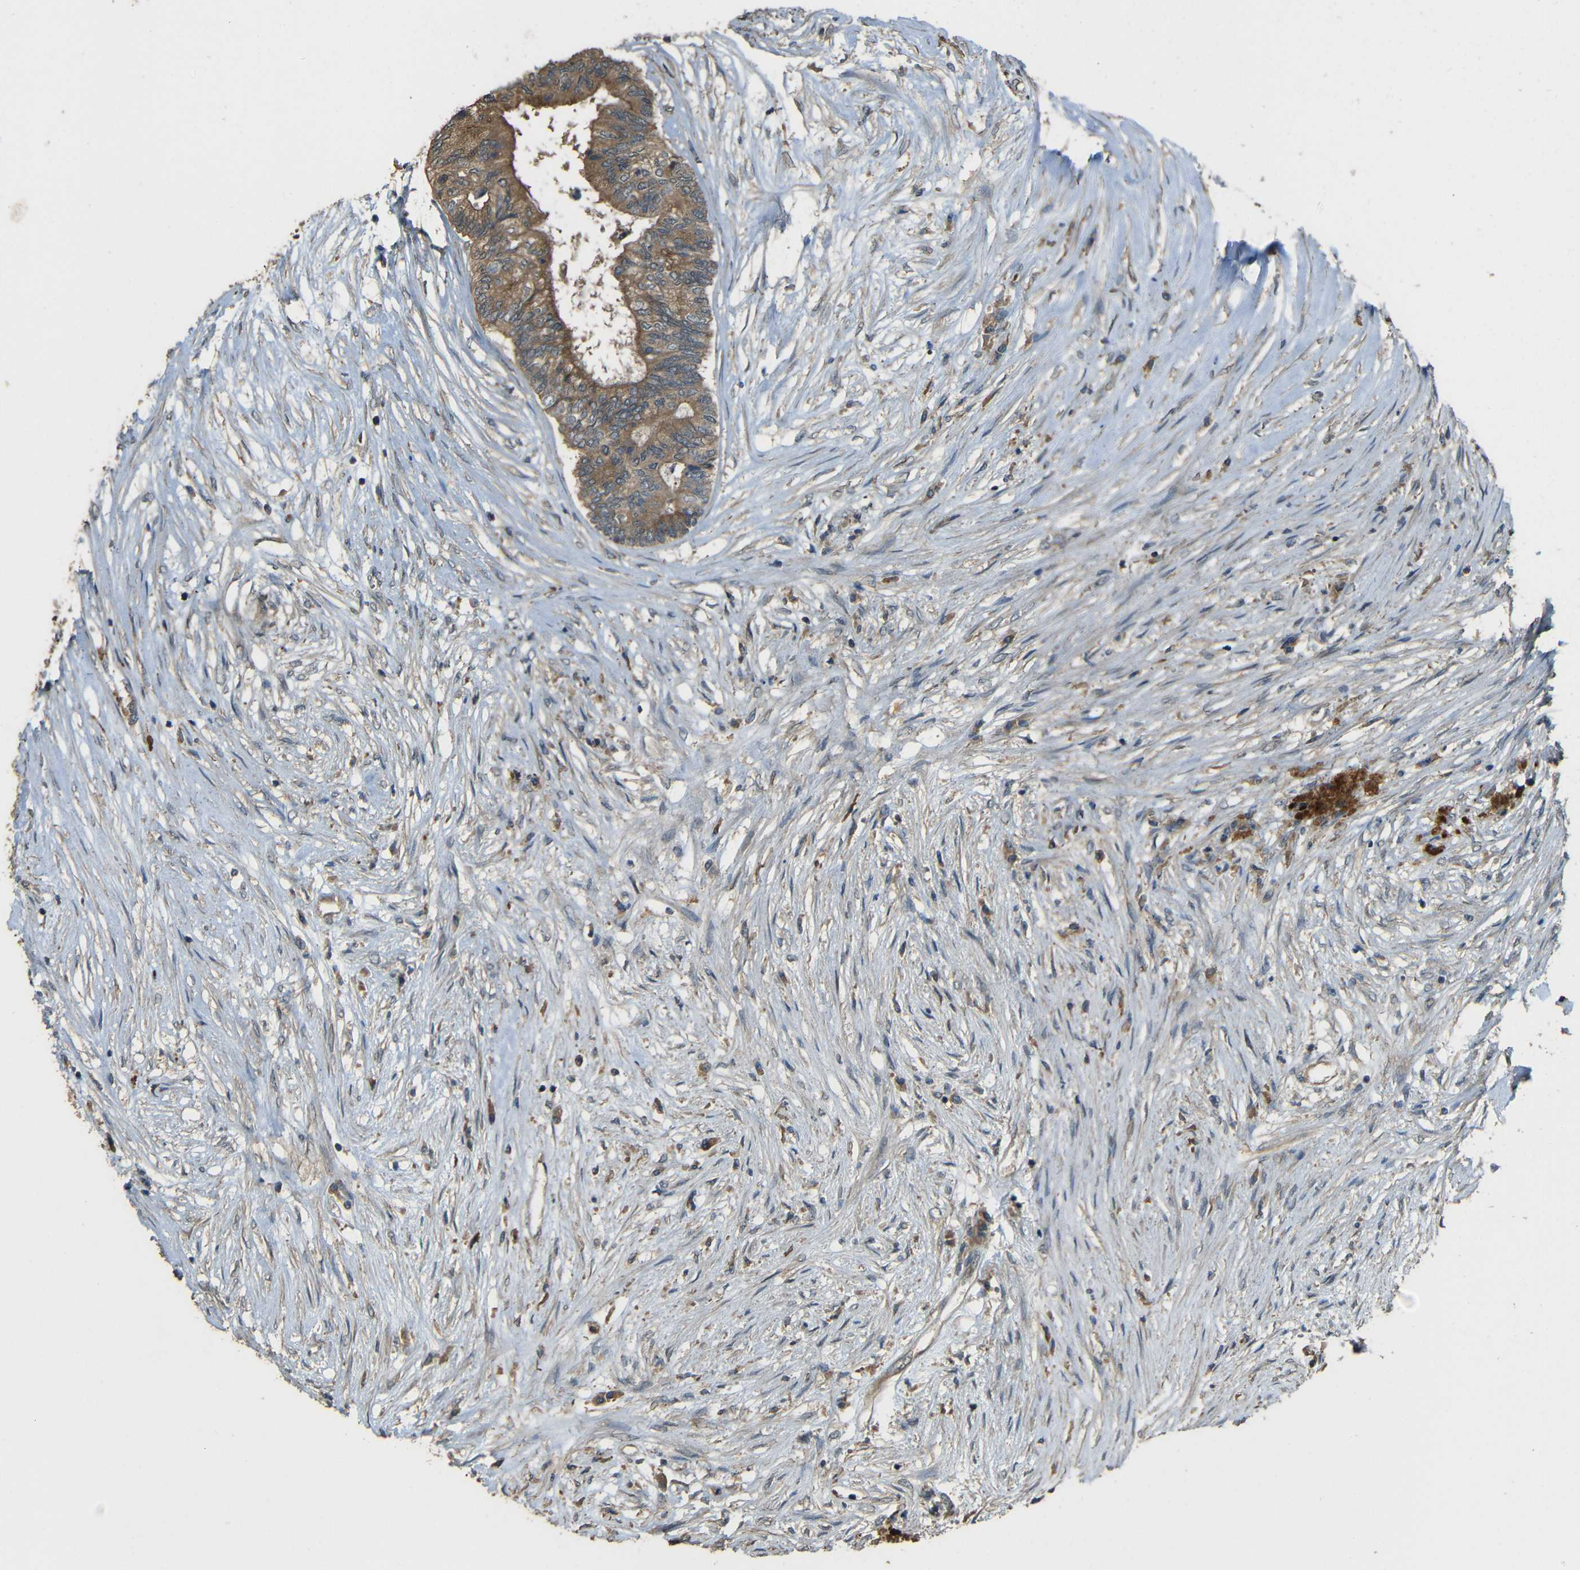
{"staining": {"intensity": "moderate", "quantity": ">75%", "location": "cytoplasmic/membranous"}, "tissue": "colorectal cancer", "cell_type": "Tumor cells", "image_type": "cancer", "snomed": [{"axis": "morphology", "description": "Adenocarcinoma, NOS"}, {"axis": "topography", "description": "Rectum"}], "caption": "Moderate cytoplasmic/membranous staining is seen in about >75% of tumor cells in colorectal cancer (adenocarcinoma). (Brightfield microscopy of DAB IHC at high magnification).", "gene": "ACACA", "patient": {"sex": "male", "age": 63}}